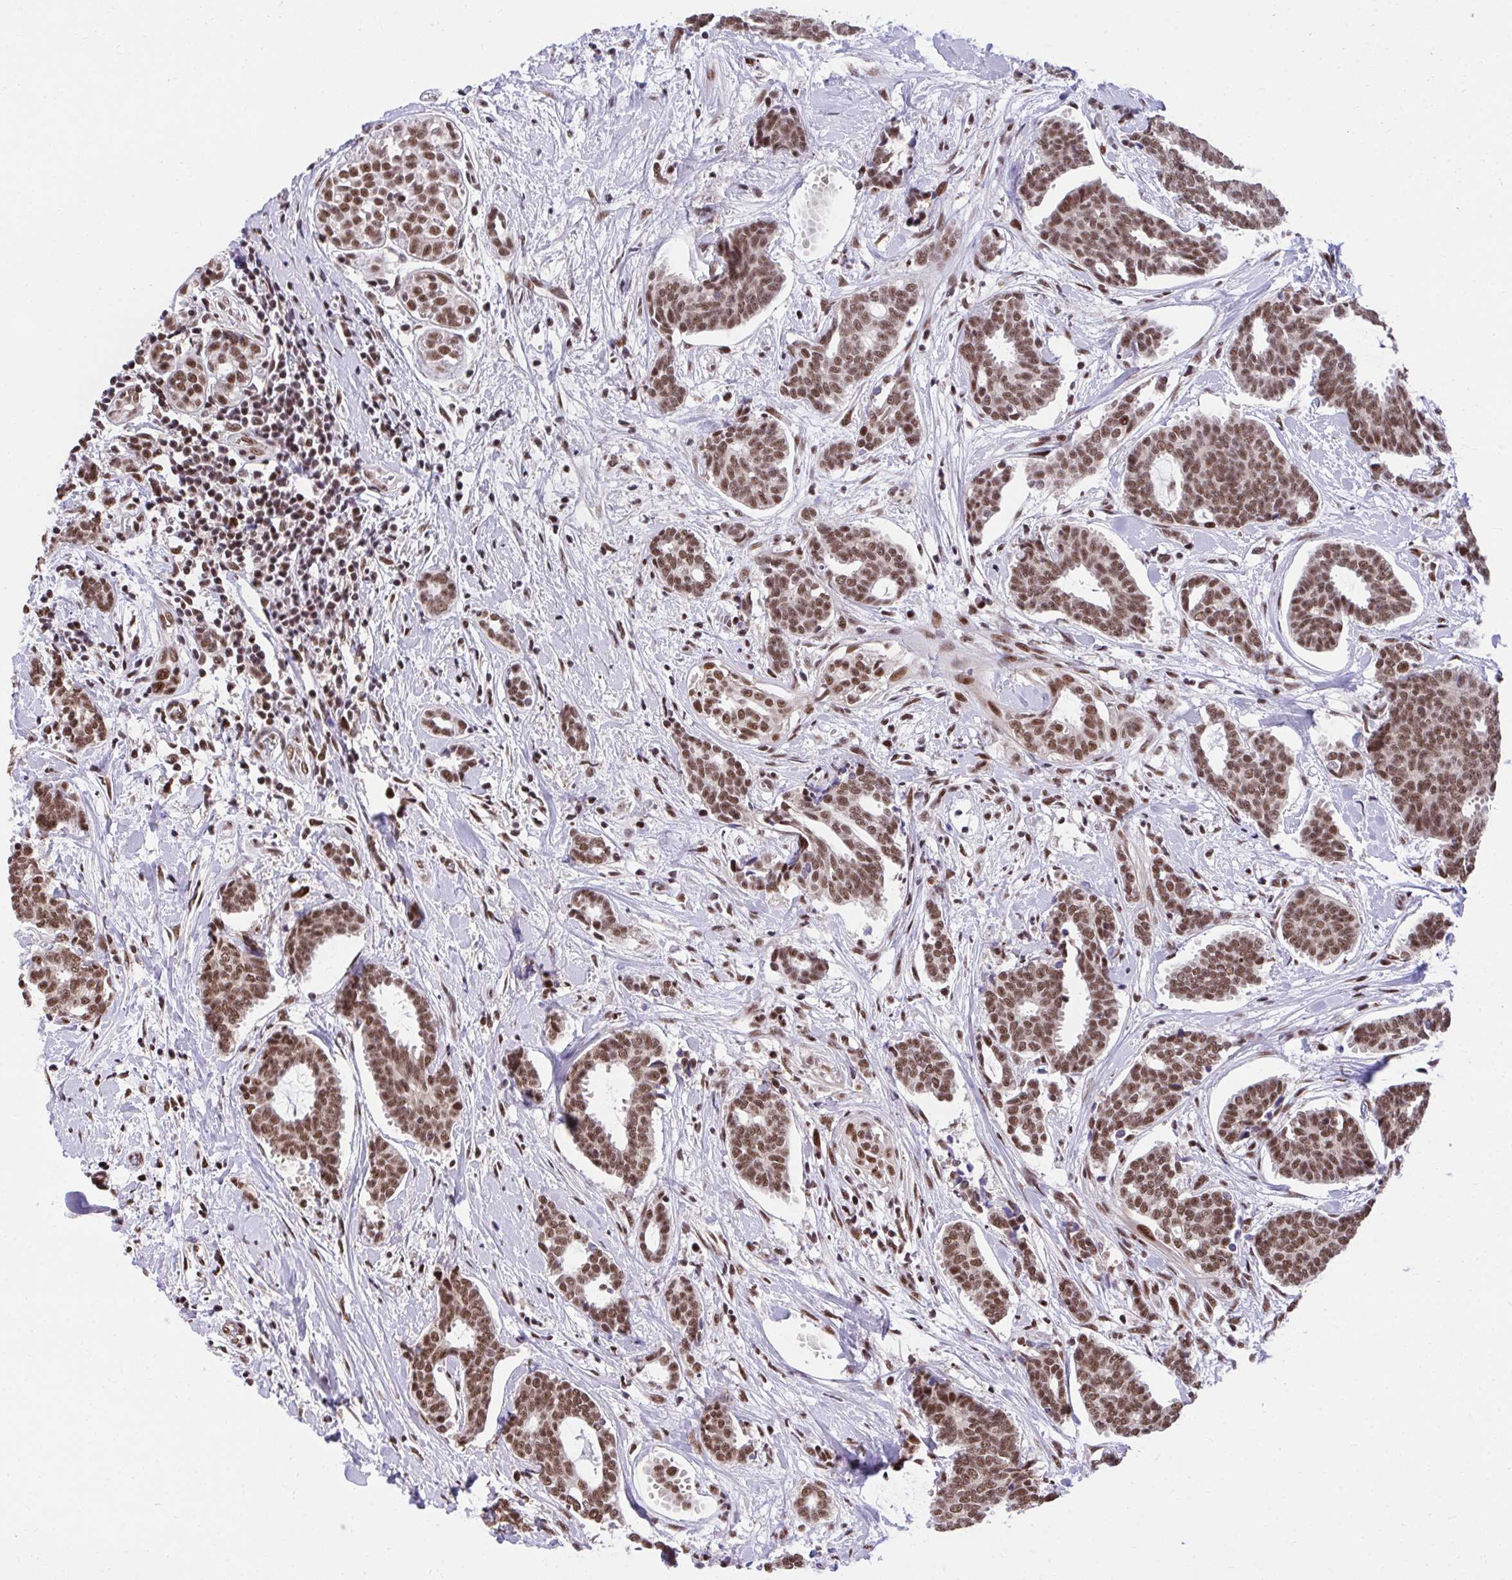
{"staining": {"intensity": "moderate", "quantity": ">75%", "location": "nuclear"}, "tissue": "breast cancer", "cell_type": "Tumor cells", "image_type": "cancer", "snomed": [{"axis": "morphology", "description": "Intraductal carcinoma, in situ"}, {"axis": "morphology", "description": "Duct carcinoma"}, {"axis": "morphology", "description": "Lobular carcinoma, in situ"}, {"axis": "topography", "description": "Breast"}], "caption": "Moderate nuclear staining is present in about >75% of tumor cells in lobular carcinoma in situ (breast).", "gene": "SYNE4", "patient": {"sex": "female", "age": 44}}